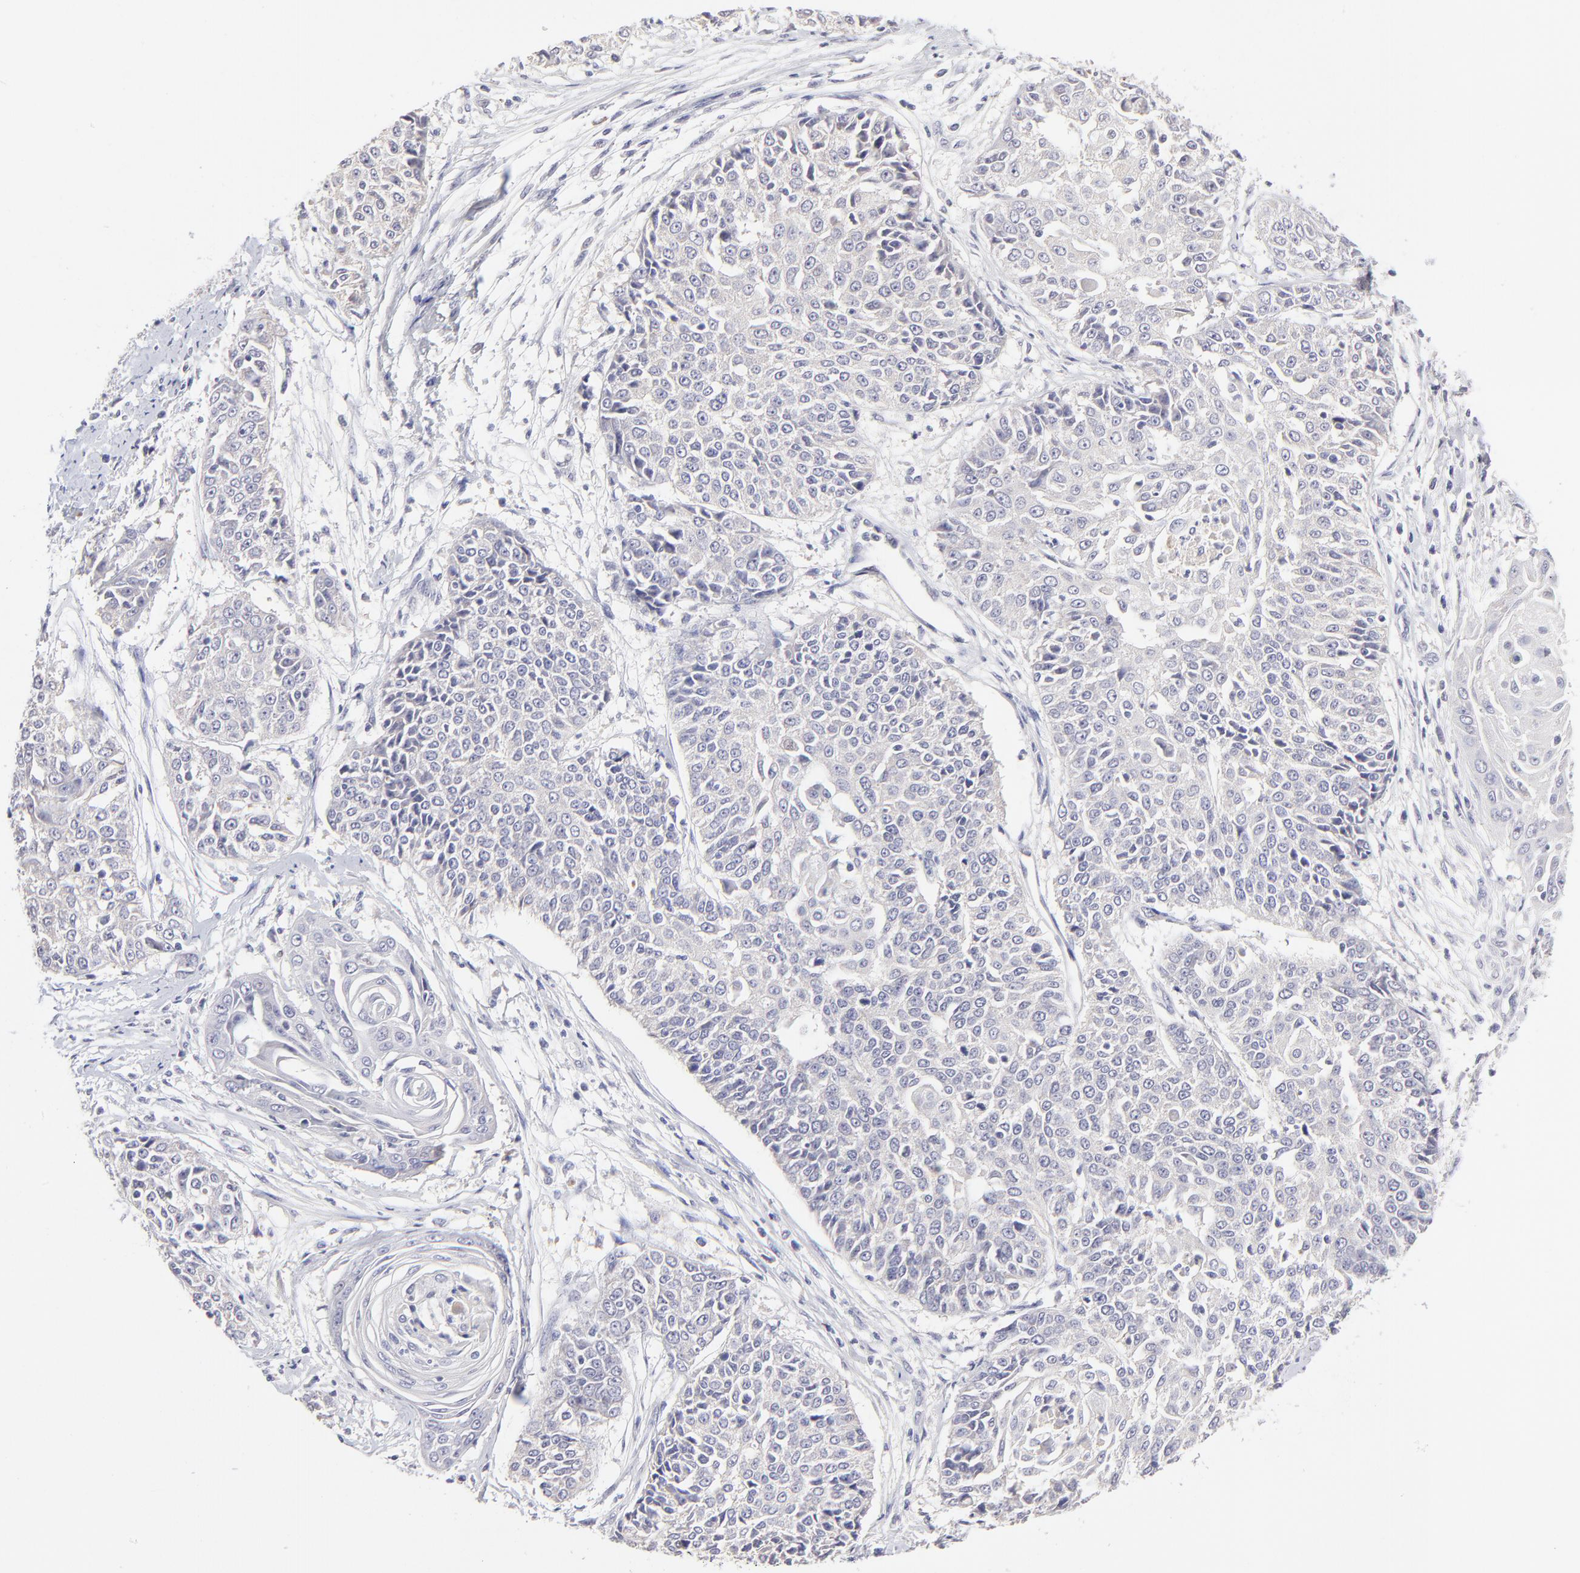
{"staining": {"intensity": "negative", "quantity": "none", "location": "none"}, "tissue": "cervical cancer", "cell_type": "Tumor cells", "image_type": "cancer", "snomed": [{"axis": "morphology", "description": "Squamous cell carcinoma, NOS"}, {"axis": "topography", "description": "Cervix"}], "caption": "IHC image of neoplastic tissue: cervical squamous cell carcinoma stained with DAB demonstrates no significant protein expression in tumor cells.", "gene": "BTG2", "patient": {"sex": "female", "age": 64}}